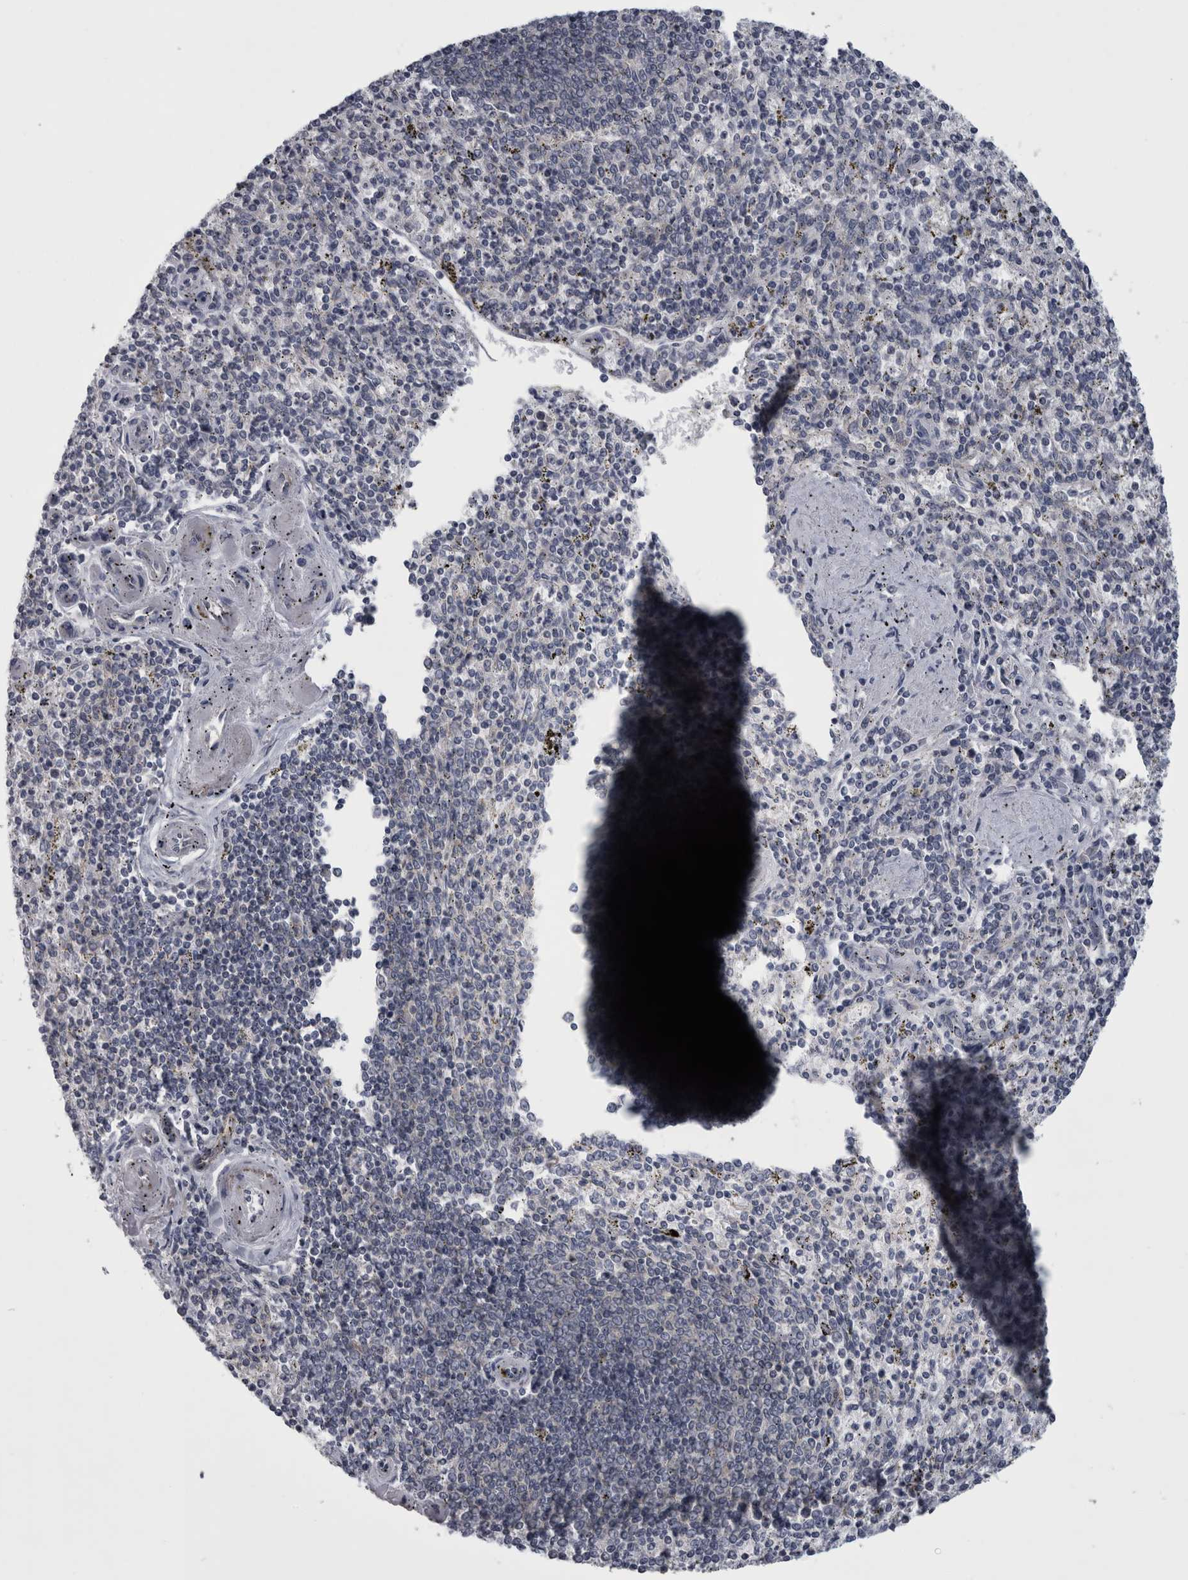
{"staining": {"intensity": "negative", "quantity": "none", "location": "none"}, "tissue": "spleen", "cell_type": "Cells in red pulp", "image_type": "normal", "snomed": [{"axis": "morphology", "description": "Normal tissue, NOS"}, {"axis": "topography", "description": "Spleen"}], "caption": "A high-resolution histopathology image shows immunohistochemistry staining of benign spleen, which demonstrates no significant expression in cells in red pulp. (DAB immunohistochemistry (IHC) with hematoxylin counter stain).", "gene": "PRRC2C", "patient": {"sex": "male", "age": 72}}